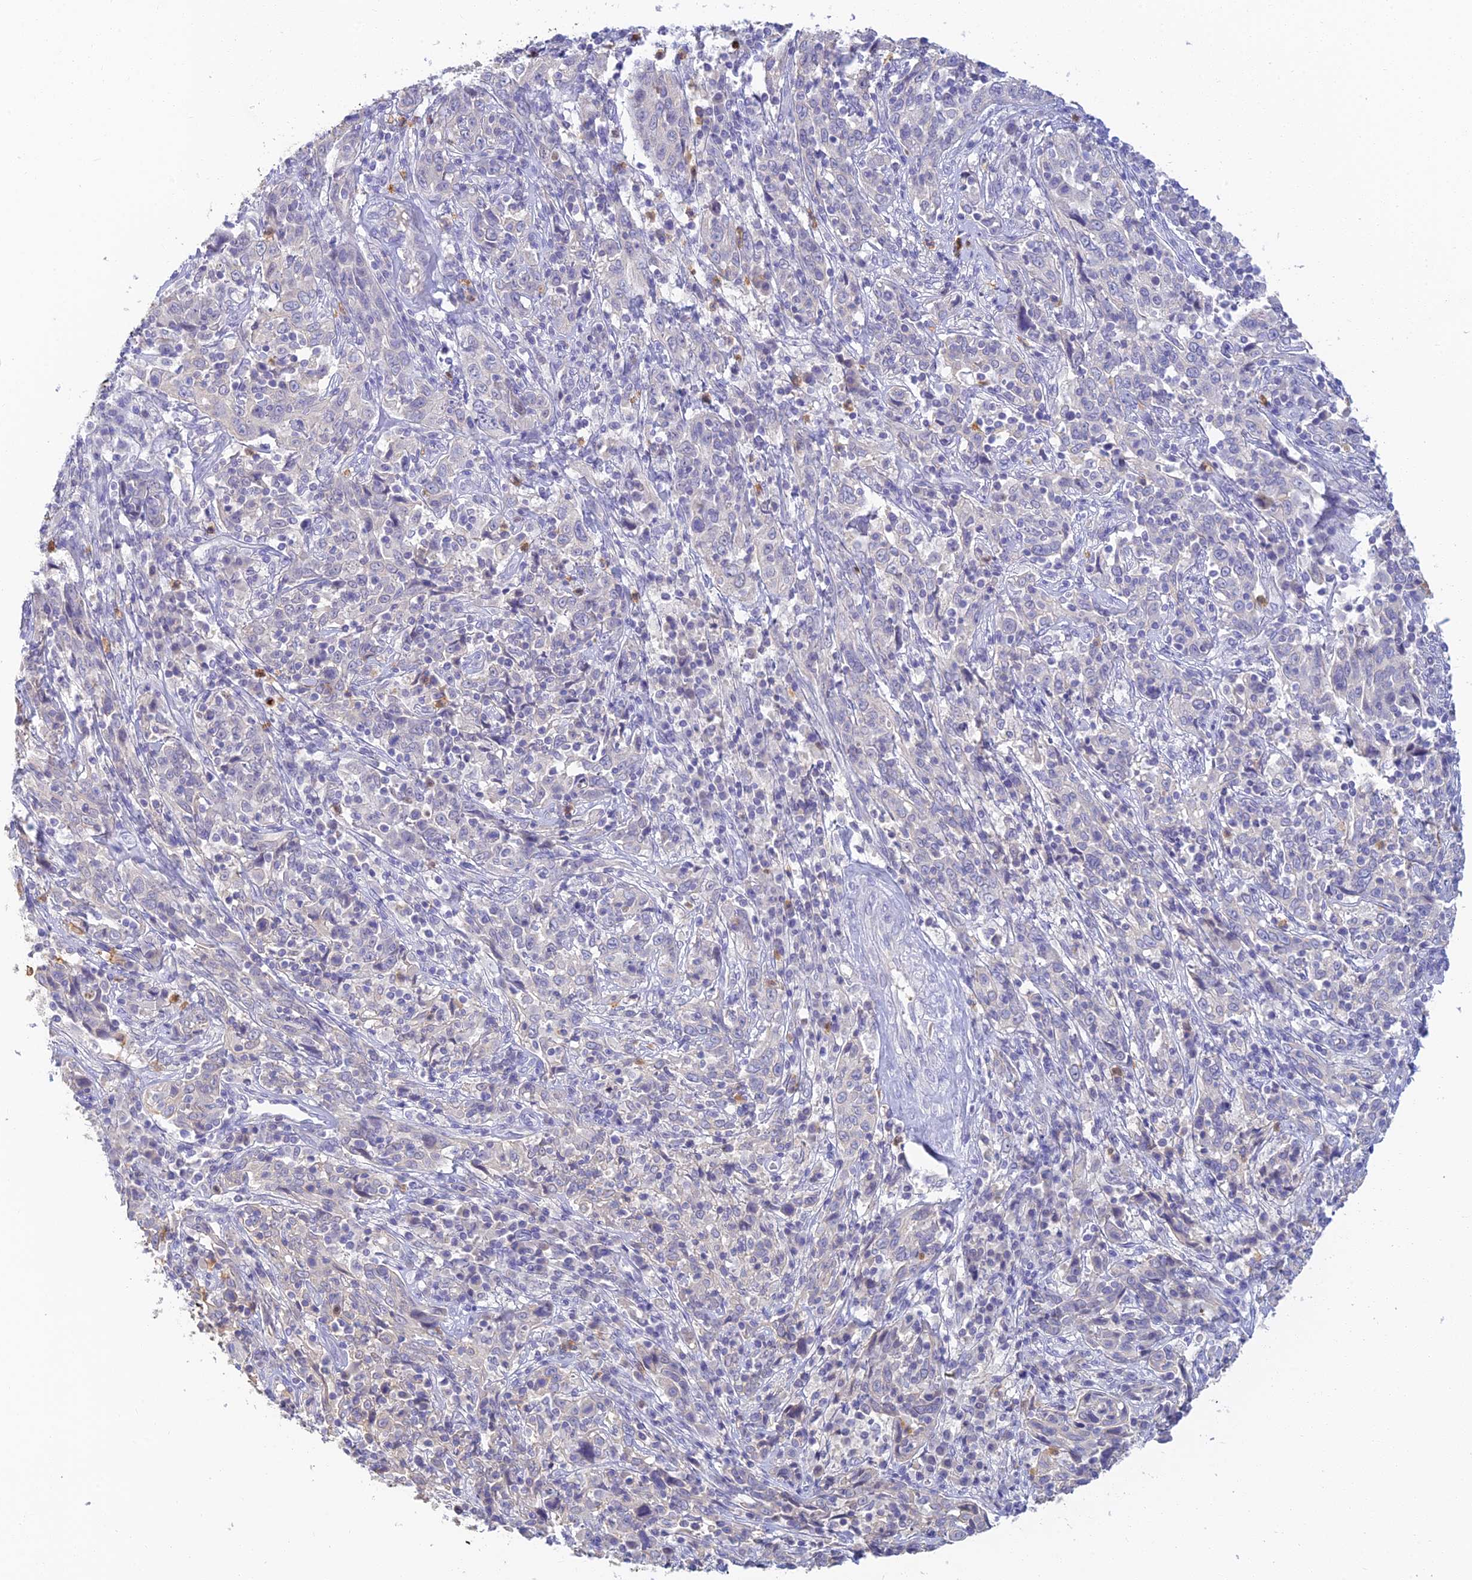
{"staining": {"intensity": "negative", "quantity": "none", "location": "none"}, "tissue": "cervical cancer", "cell_type": "Tumor cells", "image_type": "cancer", "snomed": [{"axis": "morphology", "description": "Squamous cell carcinoma, NOS"}, {"axis": "topography", "description": "Cervix"}], "caption": "A high-resolution micrograph shows immunohistochemistry (IHC) staining of cervical cancer (squamous cell carcinoma), which displays no significant staining in tumor cells.", "gene": "INTS13", "patient": {"sex": "female", "age": 46}}